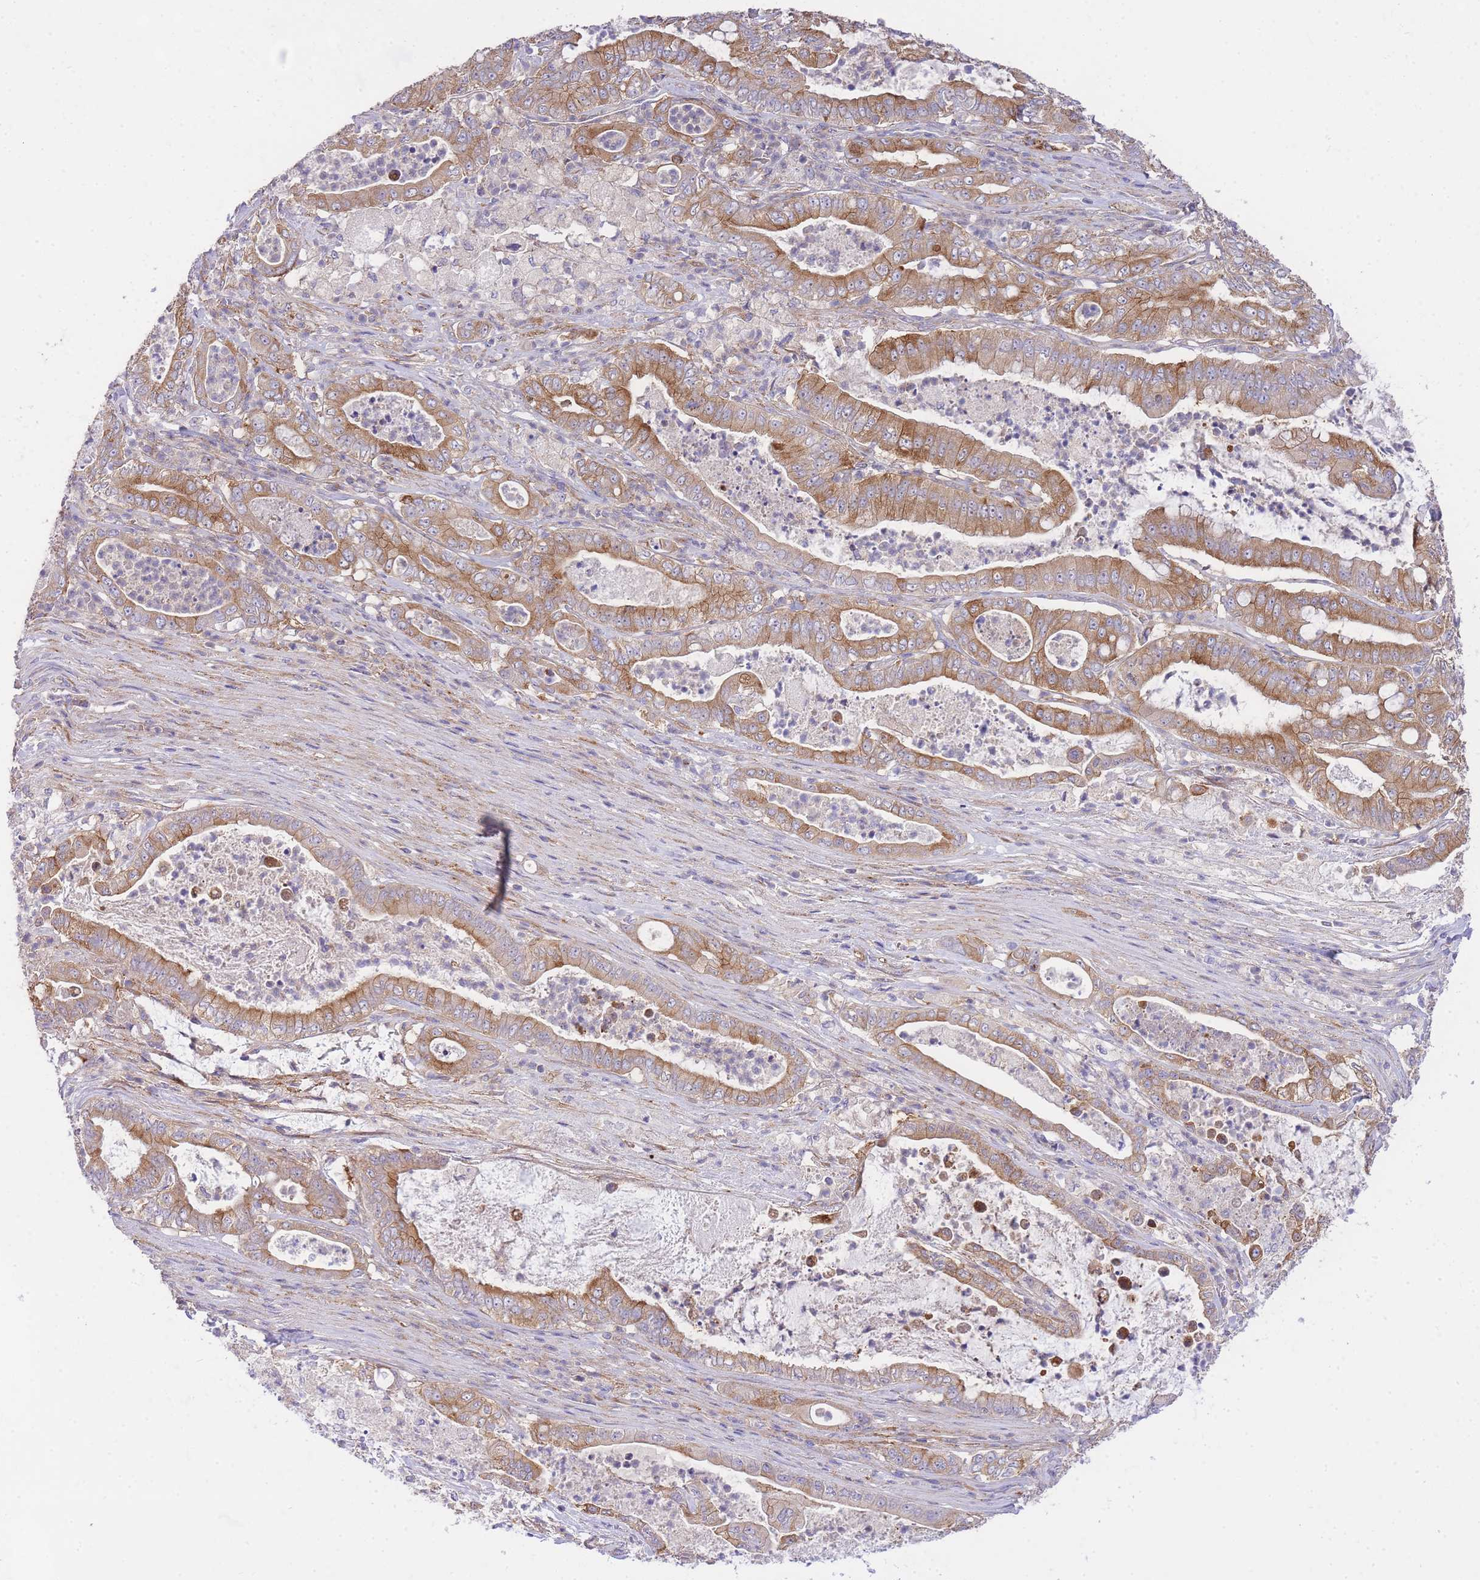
{"staining": {"intensity": "moderate", "quantity": ">75%", "location": "cytoplasmic/membranous"}, "tissue": "pancreatic cancer", "cell_type": "Tumor cells", "image_type": "cancer", "snomed": [{"axis": "morphology", "description": "Adenocarcinoma, NOS"}, {"axis": "topography", "description": "Pancreas"}], "caption": "Human pancreatic cancer (adenocarcinoma) stained with a protein marker reveals moderate staining in tumor cells.", "gene": "INSYN2B", "patient": {"sex": "male", "age": 71}}